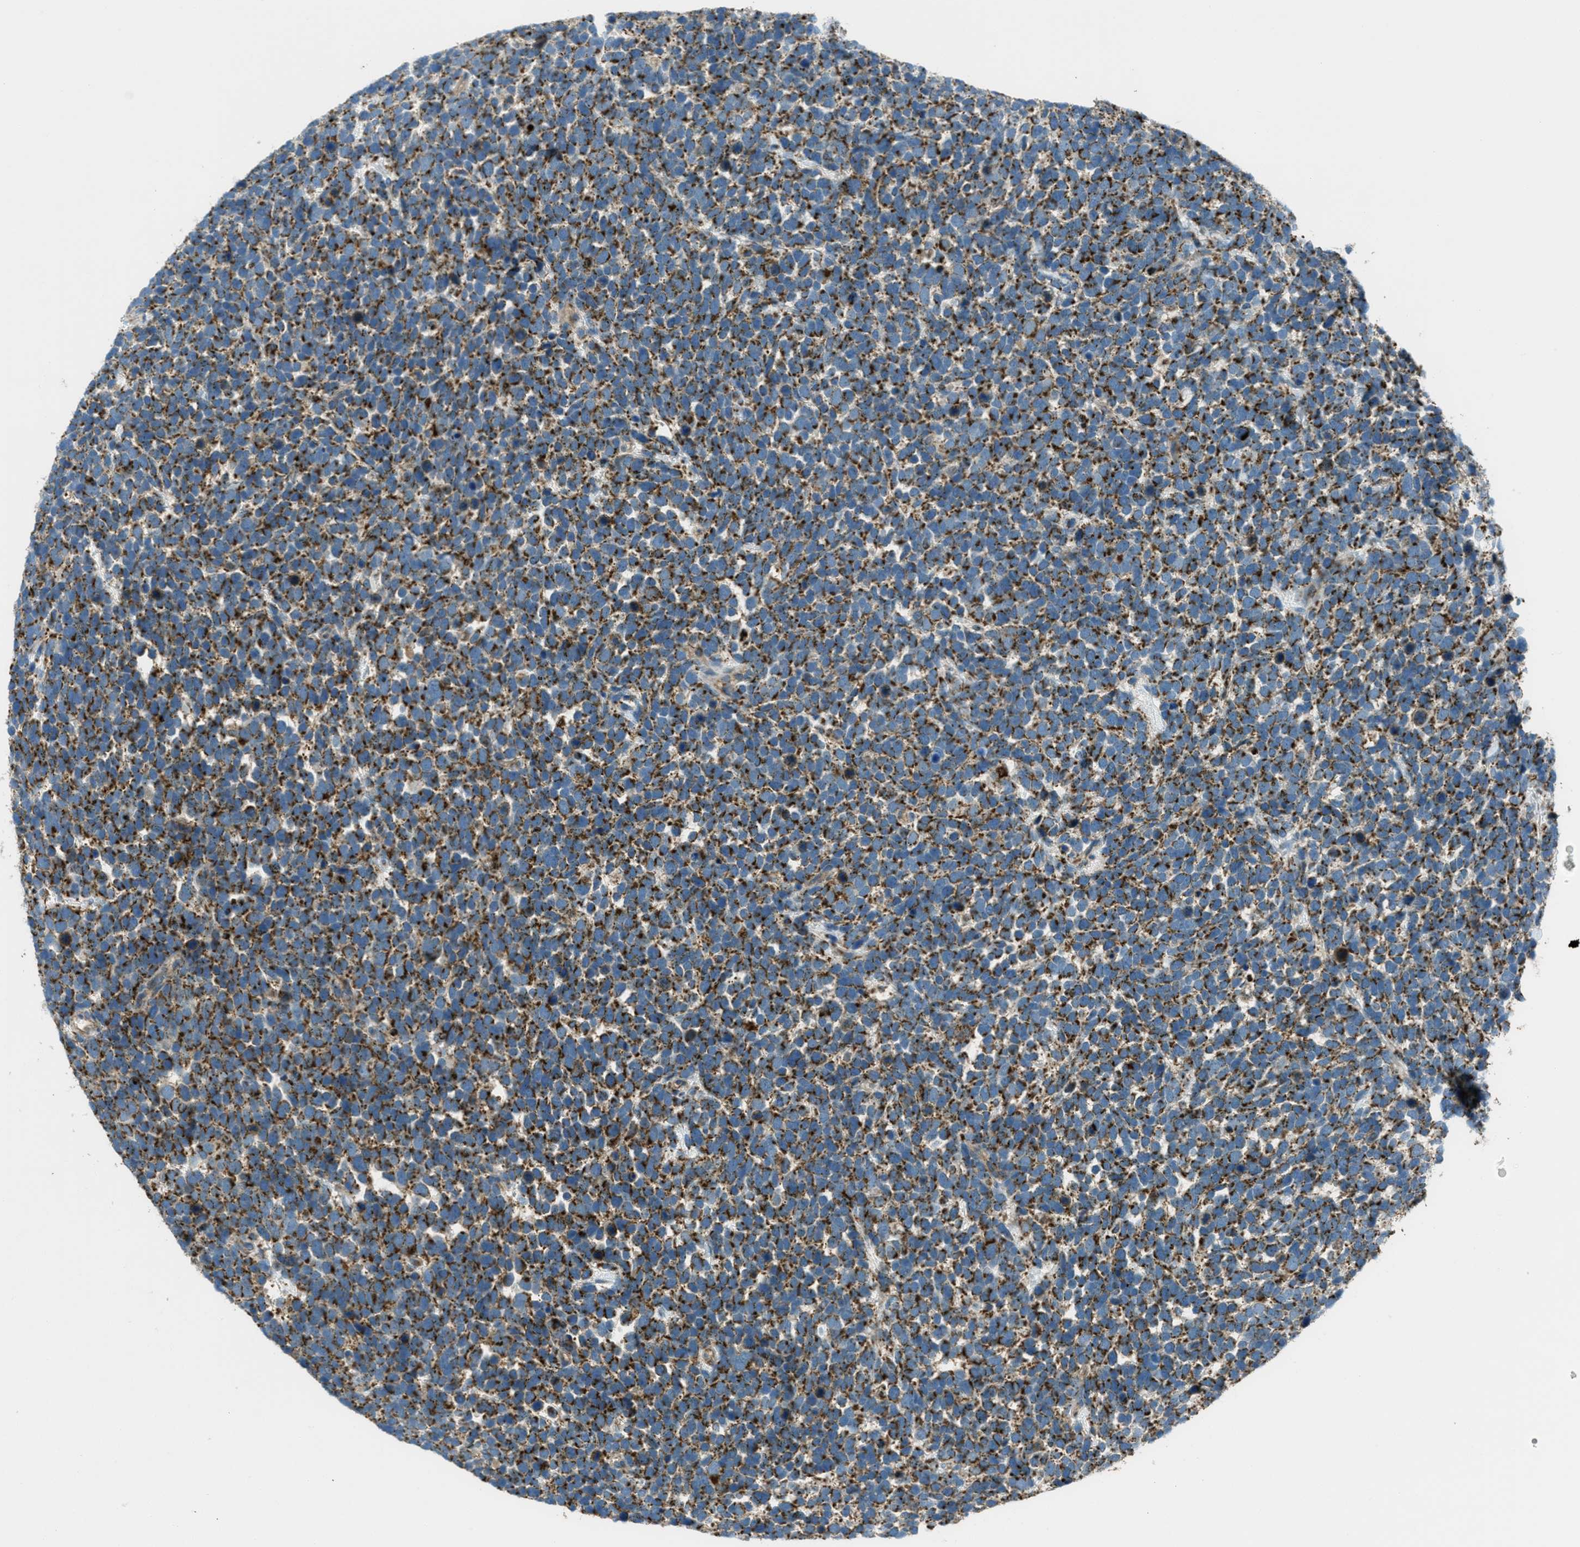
{"staining": {"intensity": "moderate", "quantity": ">75%", "location": "cytoplasmic/membranous"}, "tissue": "urothelial cancer", "cell_type": "Tumor cells", "image_type": "cancer", "snomed": [{"axis": "morphology", "description": "Urothelial carcinoma, High grade"}, {"axis": "topography", "description": "Urinary bladder"}], "caption": "Moderate cytoplasmic/membranous expression is appreciated in about >75% of tumor cells in high-grade urothelial carcinoma.", "gene": "BCKDK", "patient": {"sex": "female", "age": 82}}